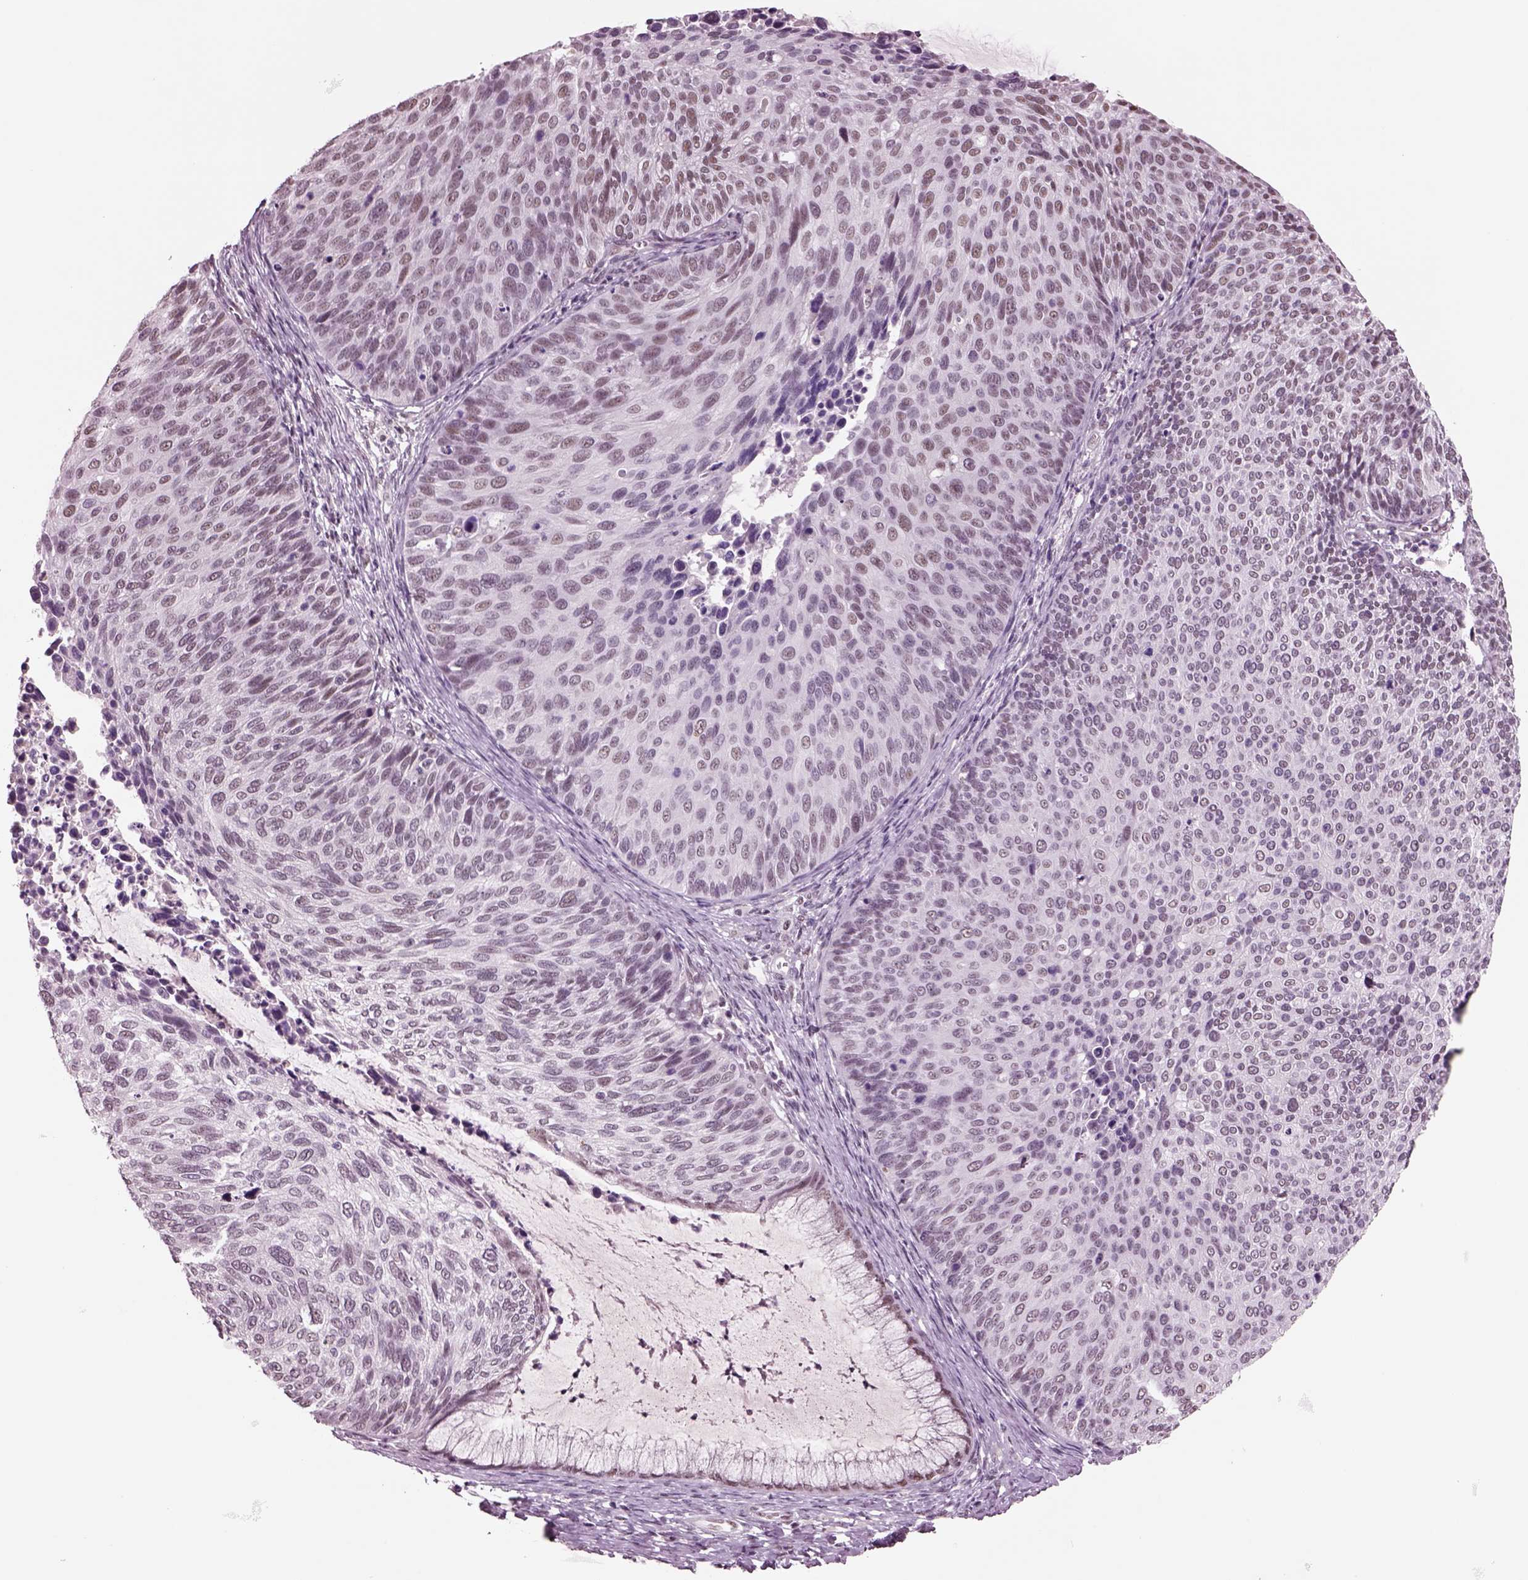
{"staining": {"intensity": "weak", "quantity": "25%-75%", "location": "nuclear"}, "tissue": "cervical cancer", "cell_type": "Tumor cells", "image_type": "cancer", "snomed": [{"axis": "morphology", "description": "Squamous cell carcinoma, NOS"}, {"axis": "topography", "description": "Cervix"}], "caption": "Weak nuclear expression for a protein is identified in about 25%-75% of tumor cells of squamous cell carcinoma (cervical) using immunohistochemistry.", "gene": "SEPHS1", "patient": {"sex": "female", "age": 36}}